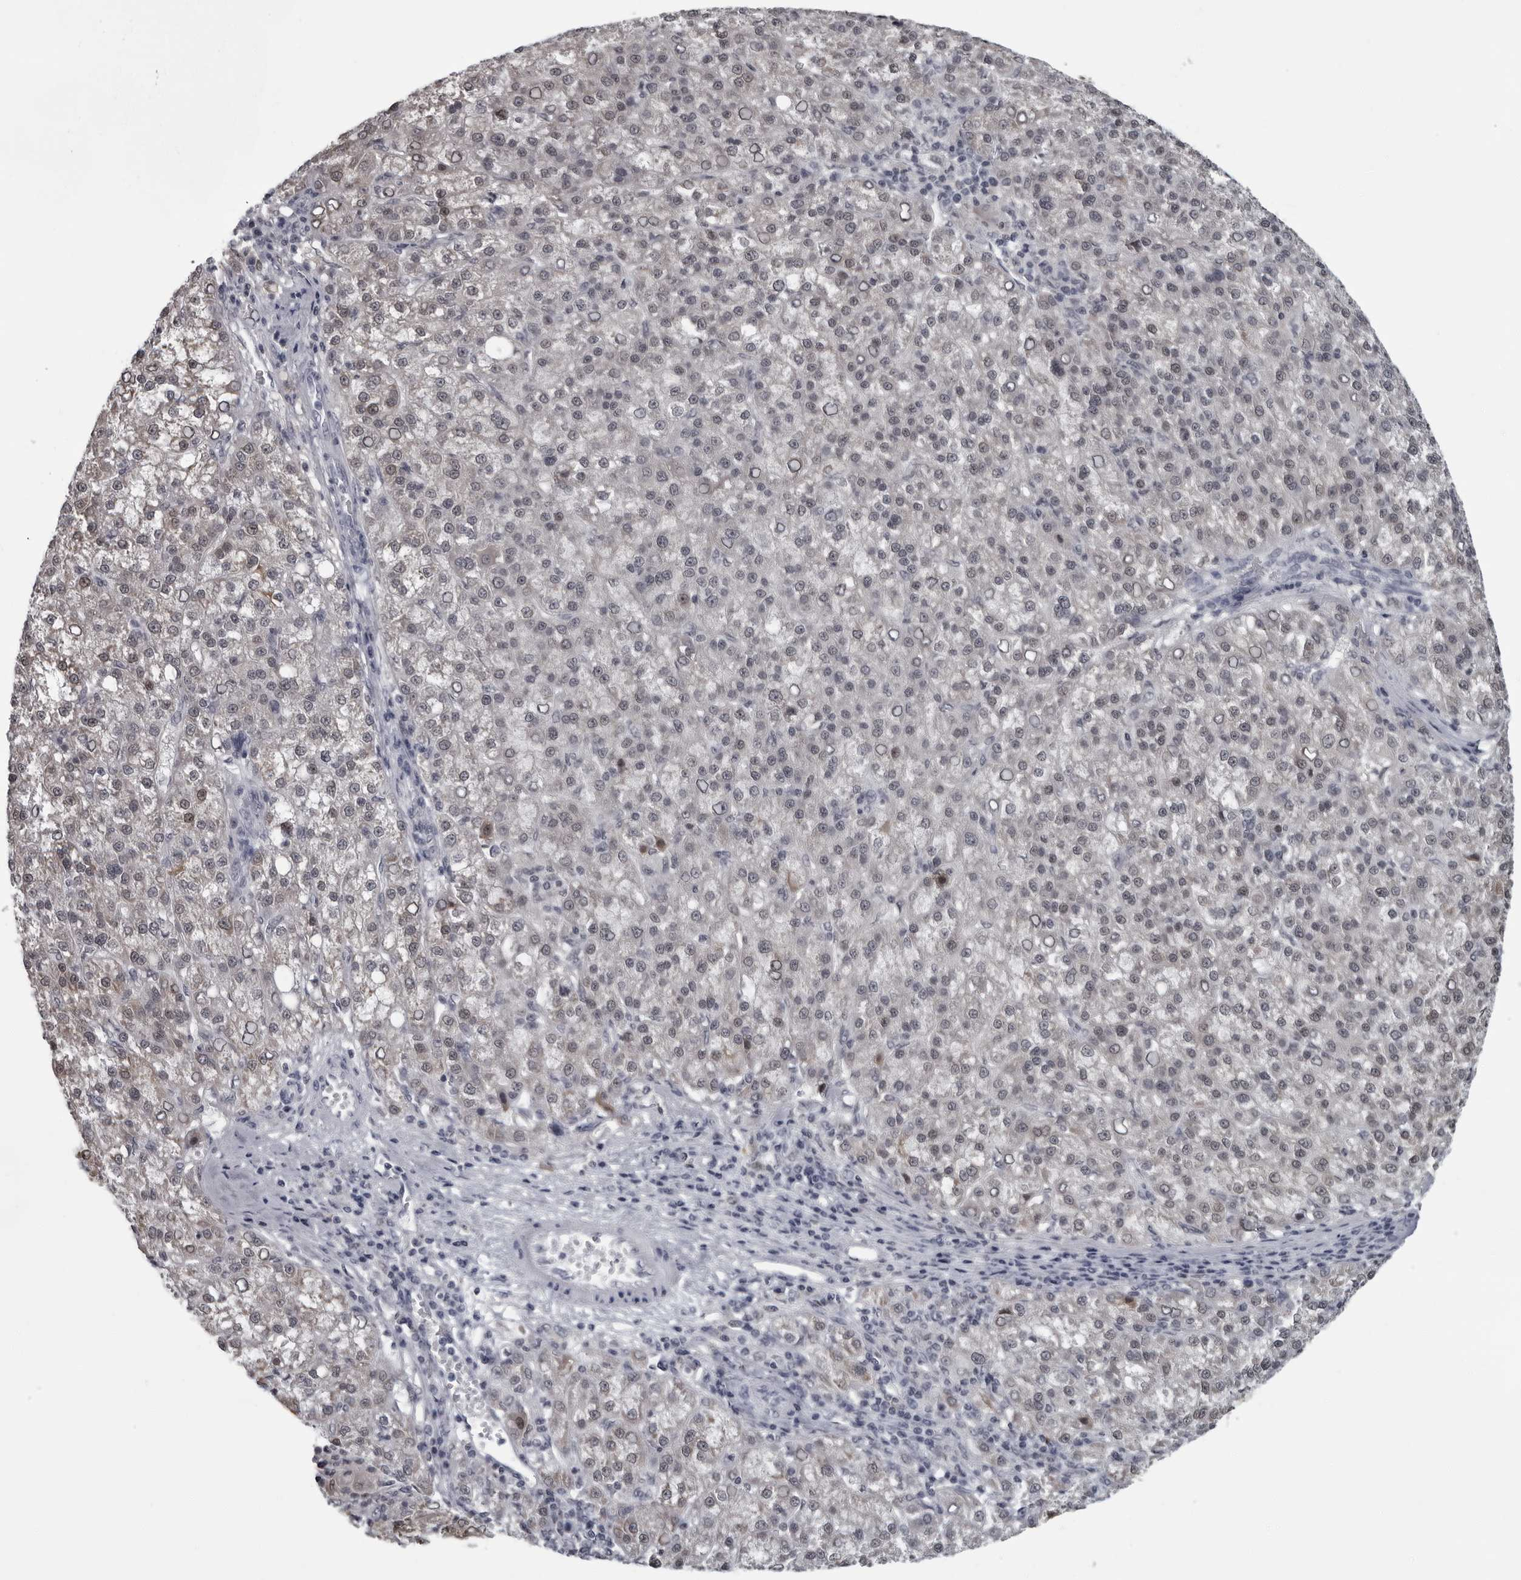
{"staining": {"intensity": "weak", "quantity": "25%-75%", "location": "nuclear"}, "tissue": "liver cancer", "cell_type": "Tumor cells", "image_type": "cancer", "snomed": [{"axis": "morphology", "description": "Carcinoma, Hepatocellular, NOS"}, {"axis": "topography", "description": "Liver"}], "caption": "A brown stain highlights weak nuclear expression of a protein in human liver hepatocellular carcinoma tumor cells.", "gene": "LZIC", "patient": {"sex": "female", "age": 58}}